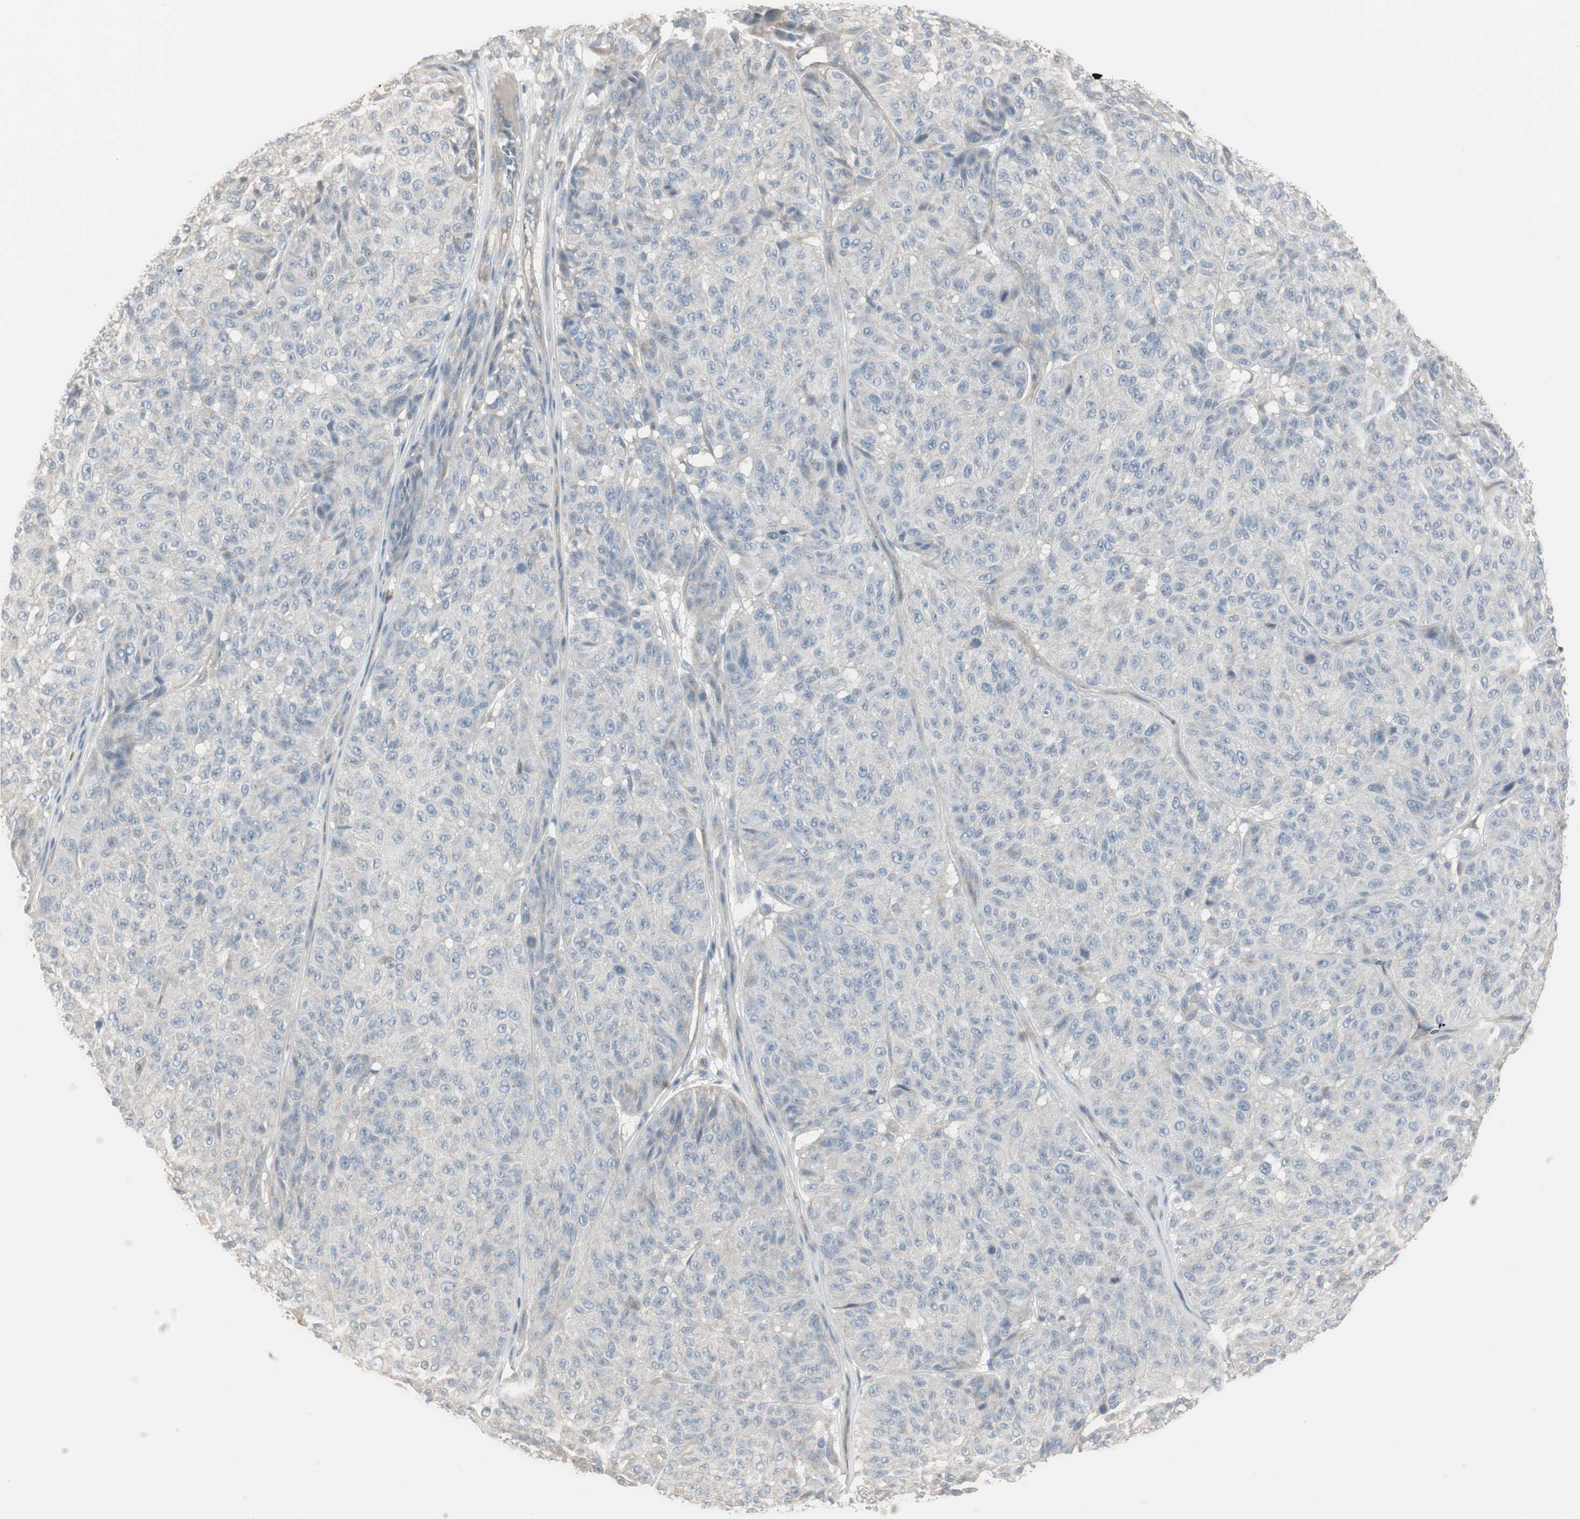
{"staining": {"intensity": "negative", "quantity": "none", "location": "none"}, "tissue": "melanoma", "cell_type": "Tumor cells", "image_type": "cancer", "snomed": [{"axis": "morphology", "description": "Malignant melanoma, NOS"}, {"axis": "topography", "description": "Skin"}], "caption": "There is no significant staining in tumor cells of malignant melanoma.", "gene": "DMPK", "patient": {"sex": "female", "age": 46}}